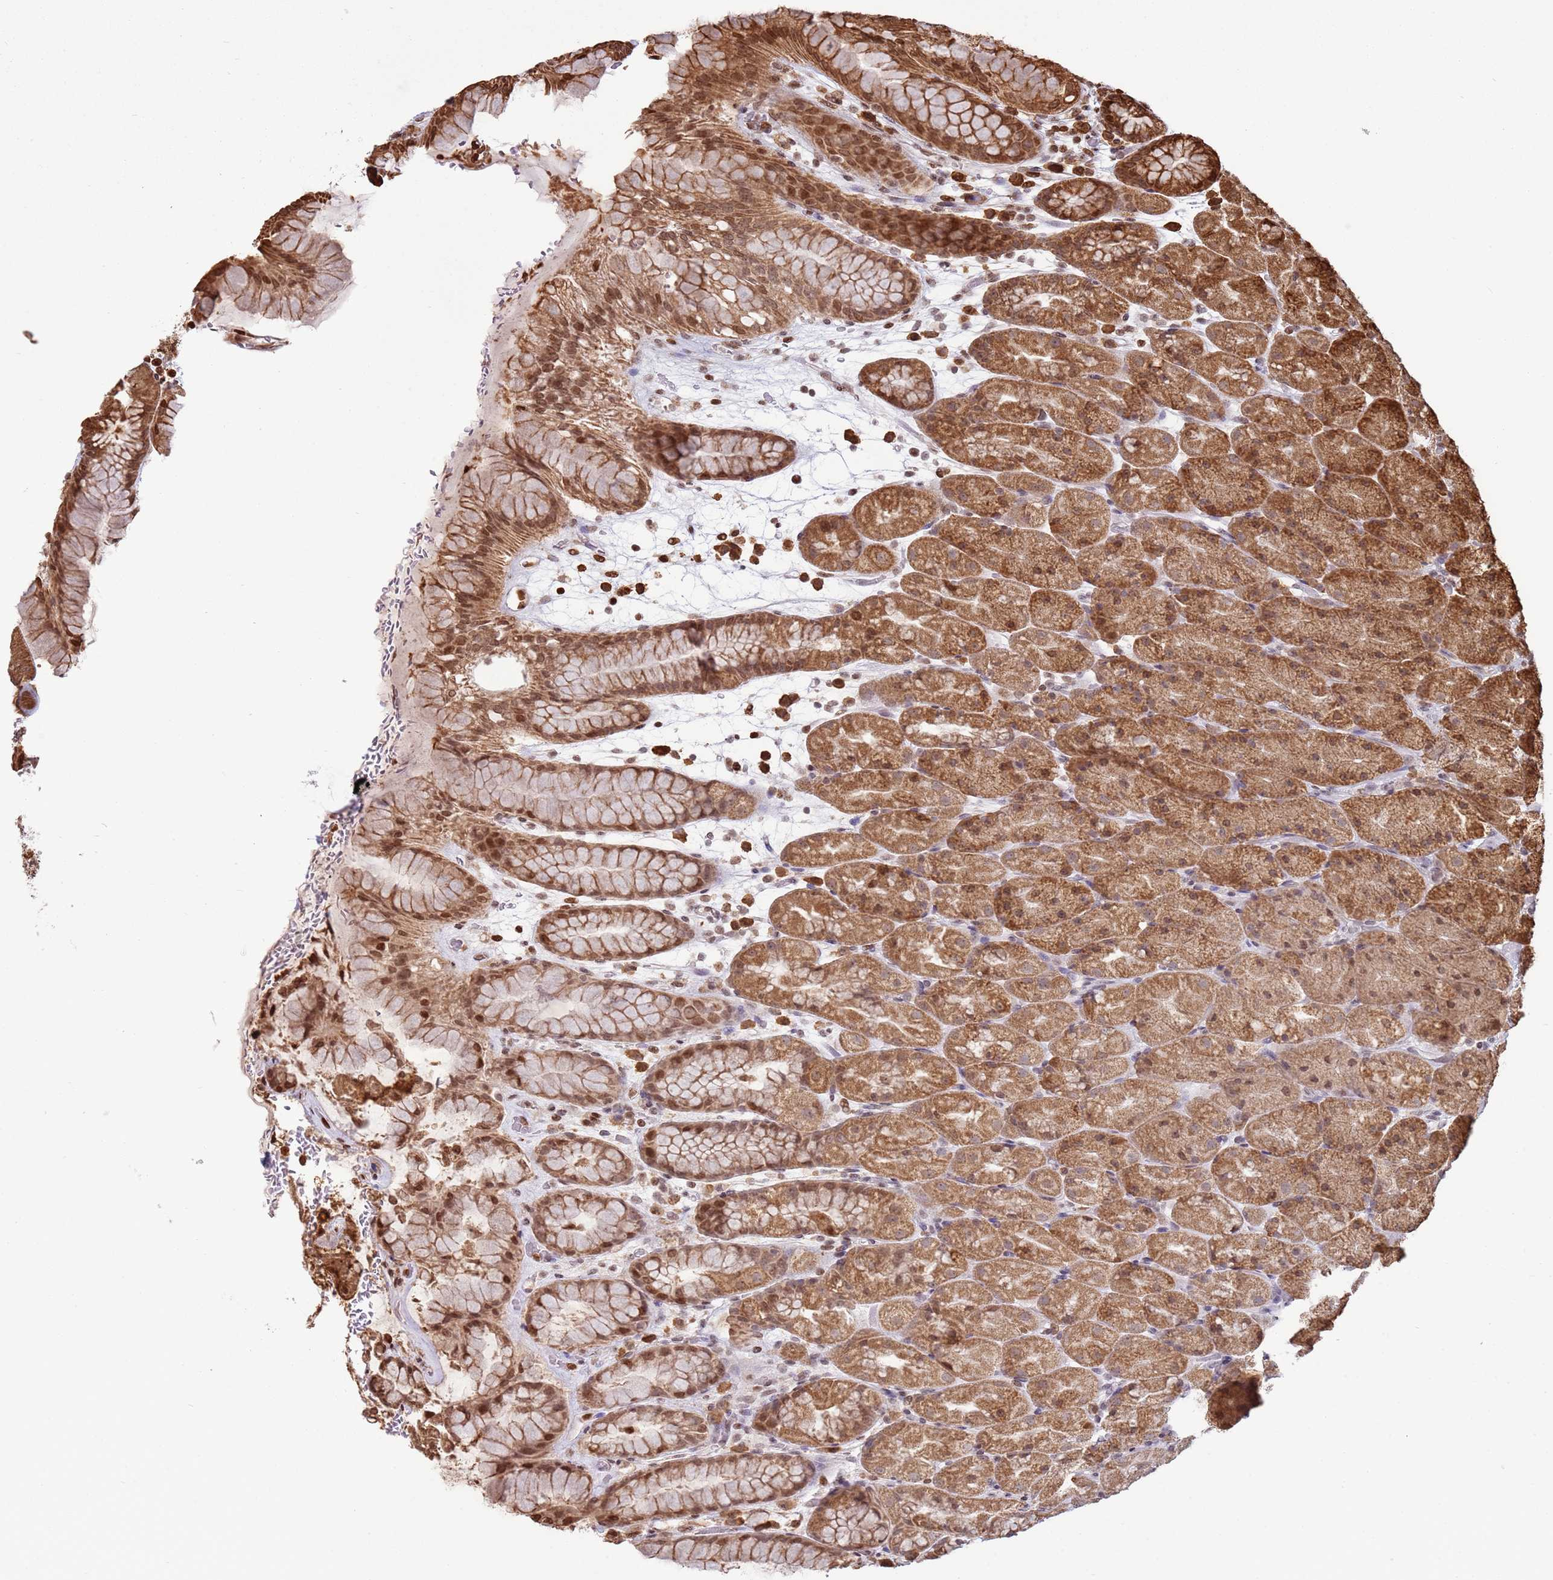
{"staining": {"intensity": "strong", "quantity": "25%-75%", "location": "cytoplasmic/membranous,nuclear"}, "tissue": "stomach", "cell_type": "Glandular cells", "image_type": "normal", "snomed": [{"axis": "morphology", "description": "Normal tissue, NOS"}, {"axis": "topography", "description": "Stomach, upper"}, {"axis": "topography", "description": "Stomach, lower"}], "caption": "IHC of normal stomach exhibits high levels of strong cytoplasmic/membranous,nuclear staining in approximately 25%-75% of glandular cells.", "gene": "SCAF1", "patient": {"sex": "male", "age": 67}}